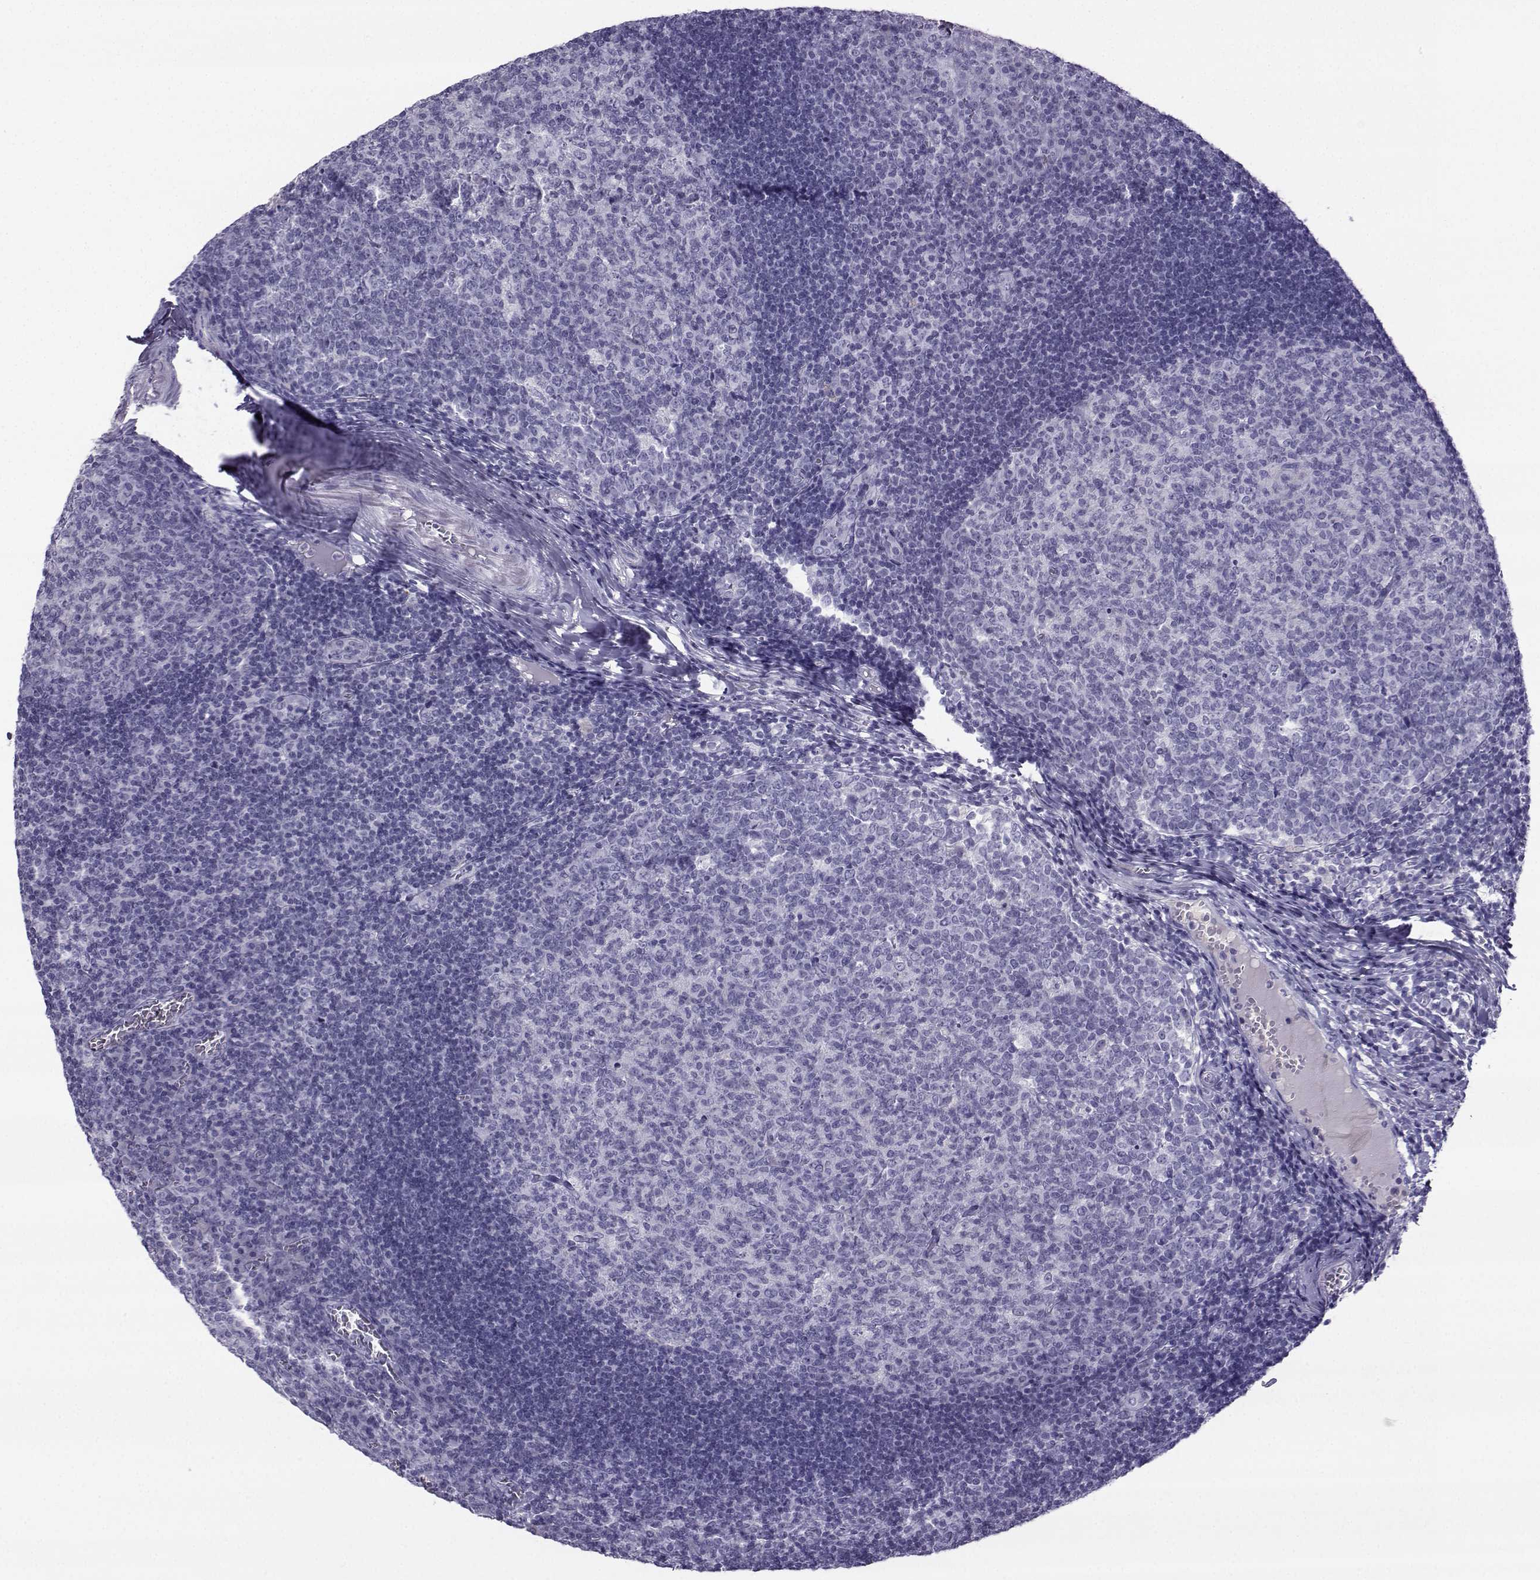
{"staining": {"intensity": "negative", "quantity": "none", "location": "none"}, "tissue": "tonsil", "cell_type": "Germinal center cells", "image_type": "normal", "snomed": [{"axis": "morphology", "description": "Normal tissue, NOS"}, {"axis": "topography", "description": "Tonsil"}], "caption": "This is a photomicrograph of IHC staining of benign tonsil, which shows no positivity in germinal center cells.", "gene": "ARMC2", "patient": {"sex": "female", "age": 13}}